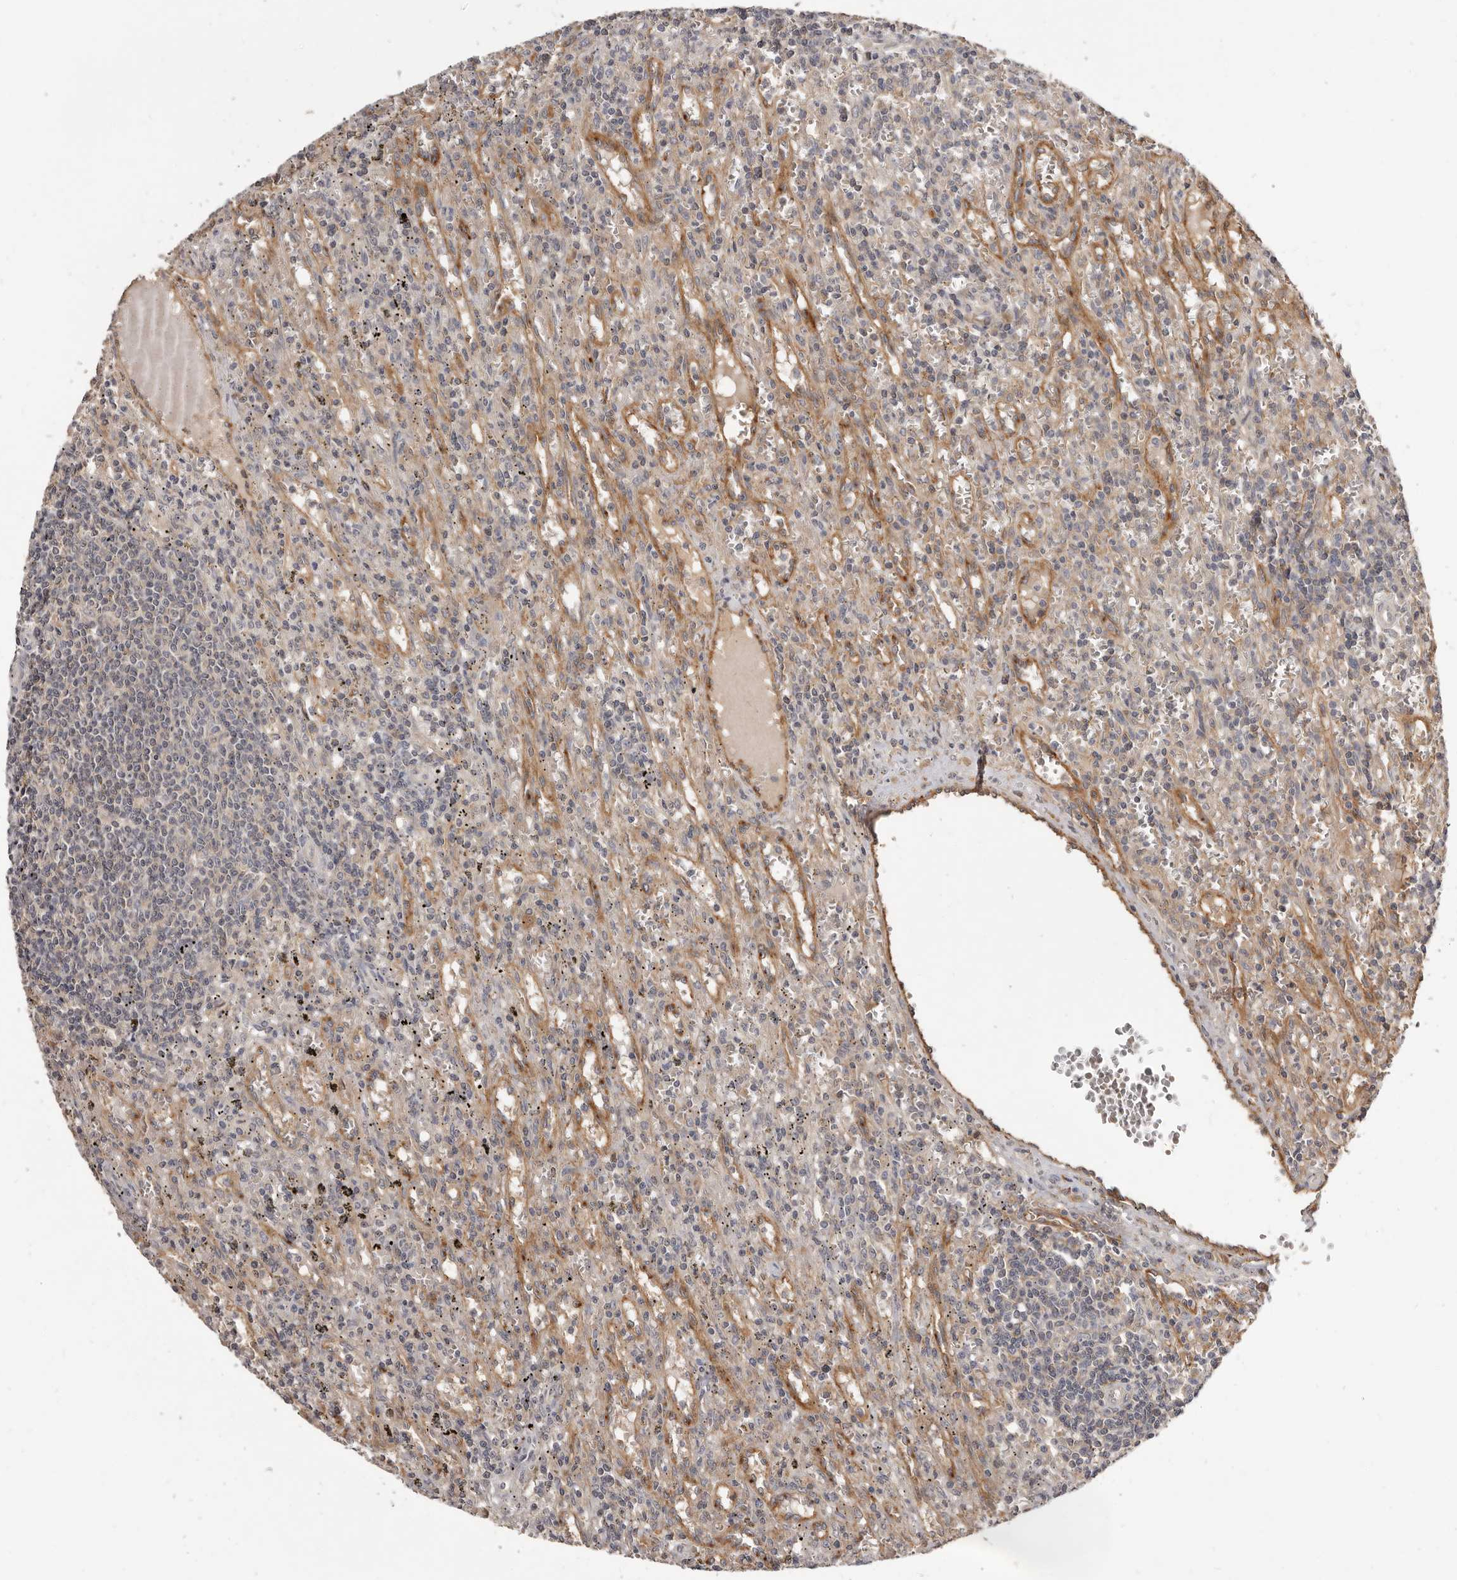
{"staining": {"intensity": "negative", "quantity": "none", "location": "none"}, "tissue": "lymphoma", "cell_type": "Tumor cells", "image_type": "cancer", "snomed": [{"axis": "morphology", "description": "Malignant lymphoma, non-Hodgkin's type, Low grade"}, {"axis": "topography", "description": "Spleen"}], "caption": "IHC of lymphoma demonstrates no positivity in tumor cells.", "gene": "INAVA", "patient": {"sex": "male", "age": 76}}